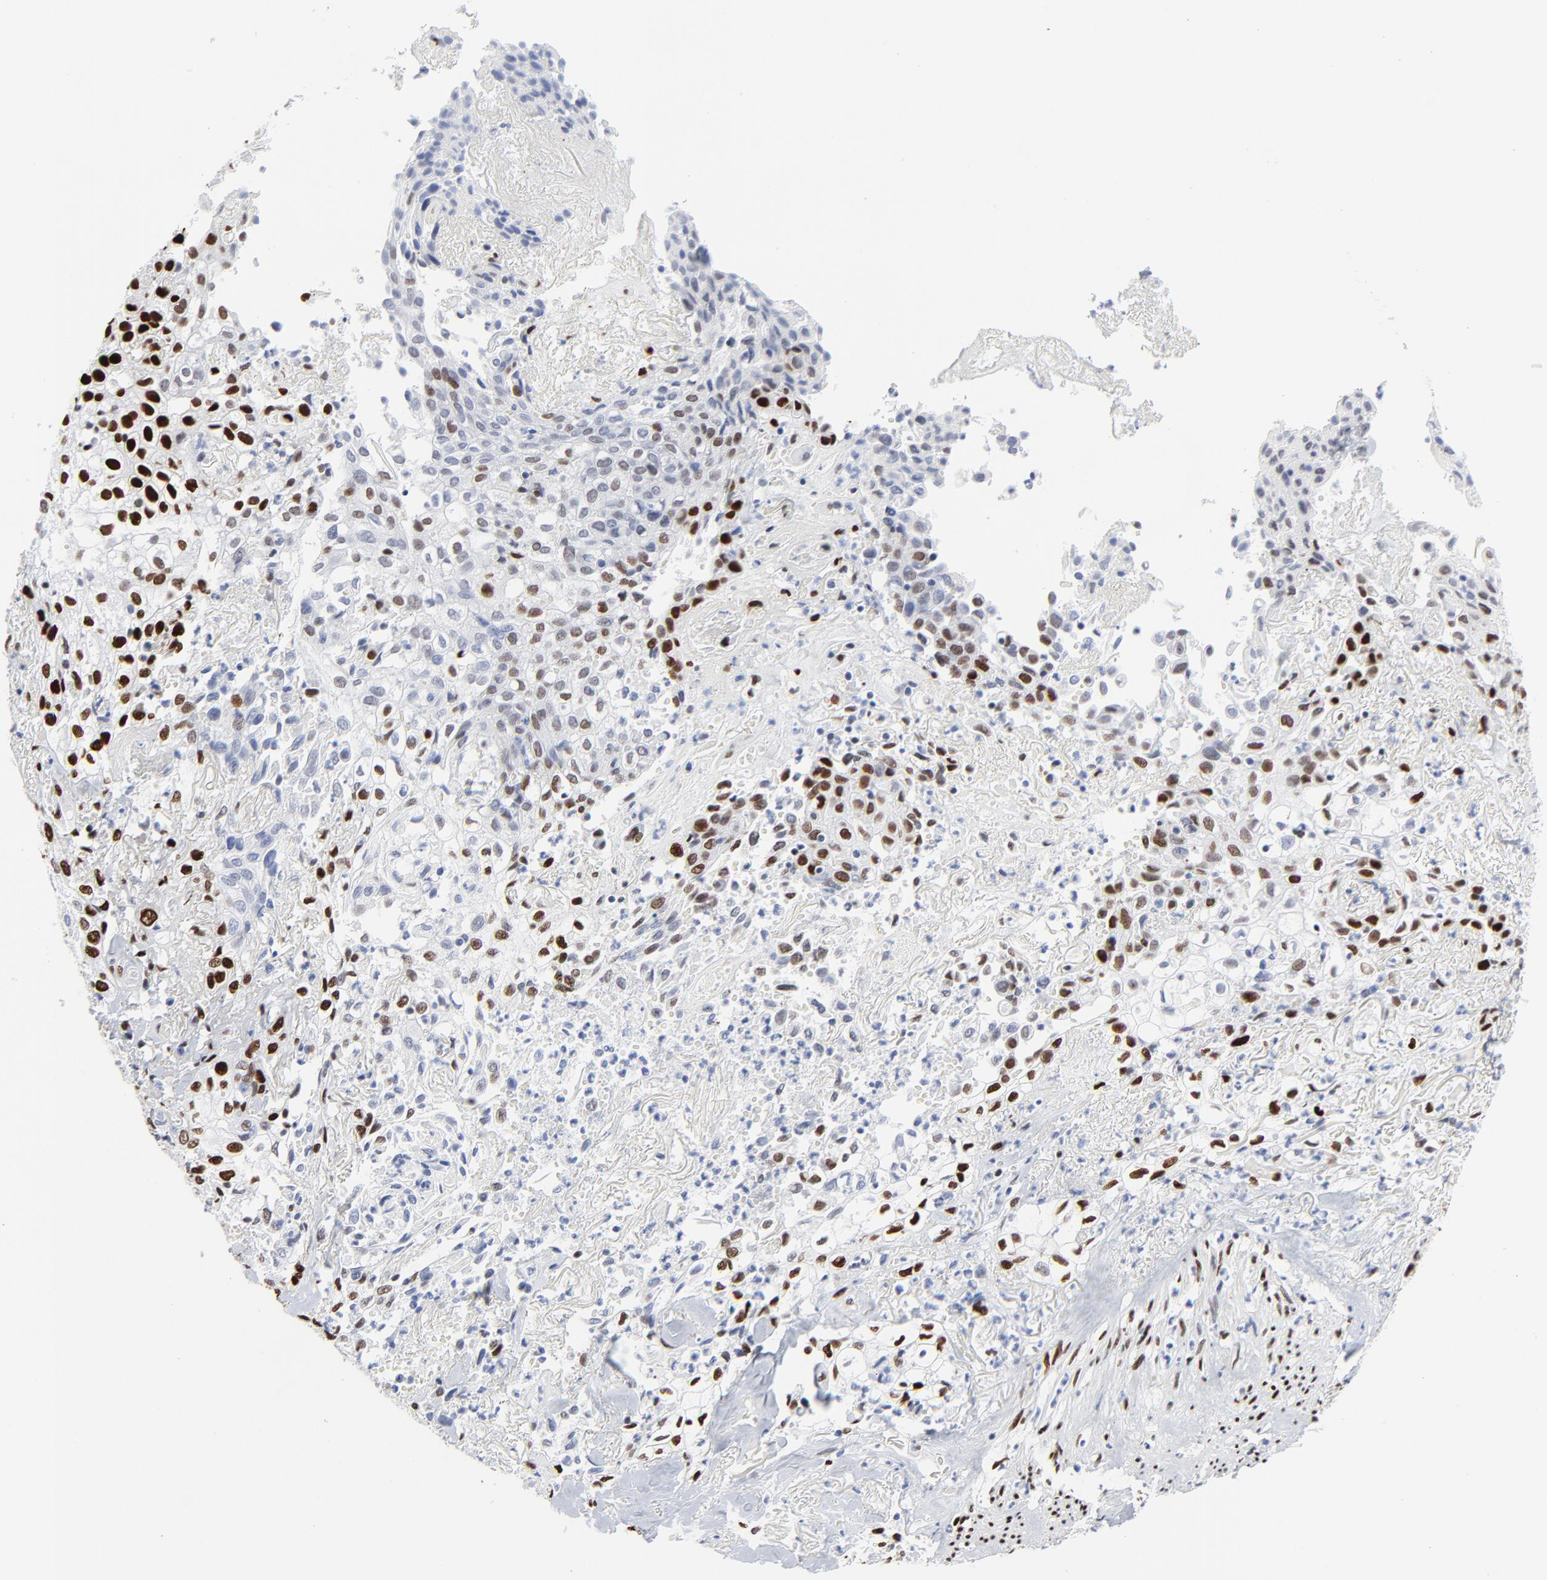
{"staining": {"intensity": "strong", "quantity": "25%-75%", "location": "nuclear"}, "tissue": "skin cancer", "cell_type": "Tumor cells", "image_type": "cancer", "snomed": [{"axis": "morphology", "description": "Squamous cell carcinoma, NOS"}, {"axis": "topography", "description": "Skin"}], "caption": "This is a micrograph of immunohistochemistry (IHC) staining of squamous cell carcinoma (skin), which shows strong positivity in the nuclear of tumor cells.", "gene": "JUN", "patient": {"sex": "male", "age": 65}}